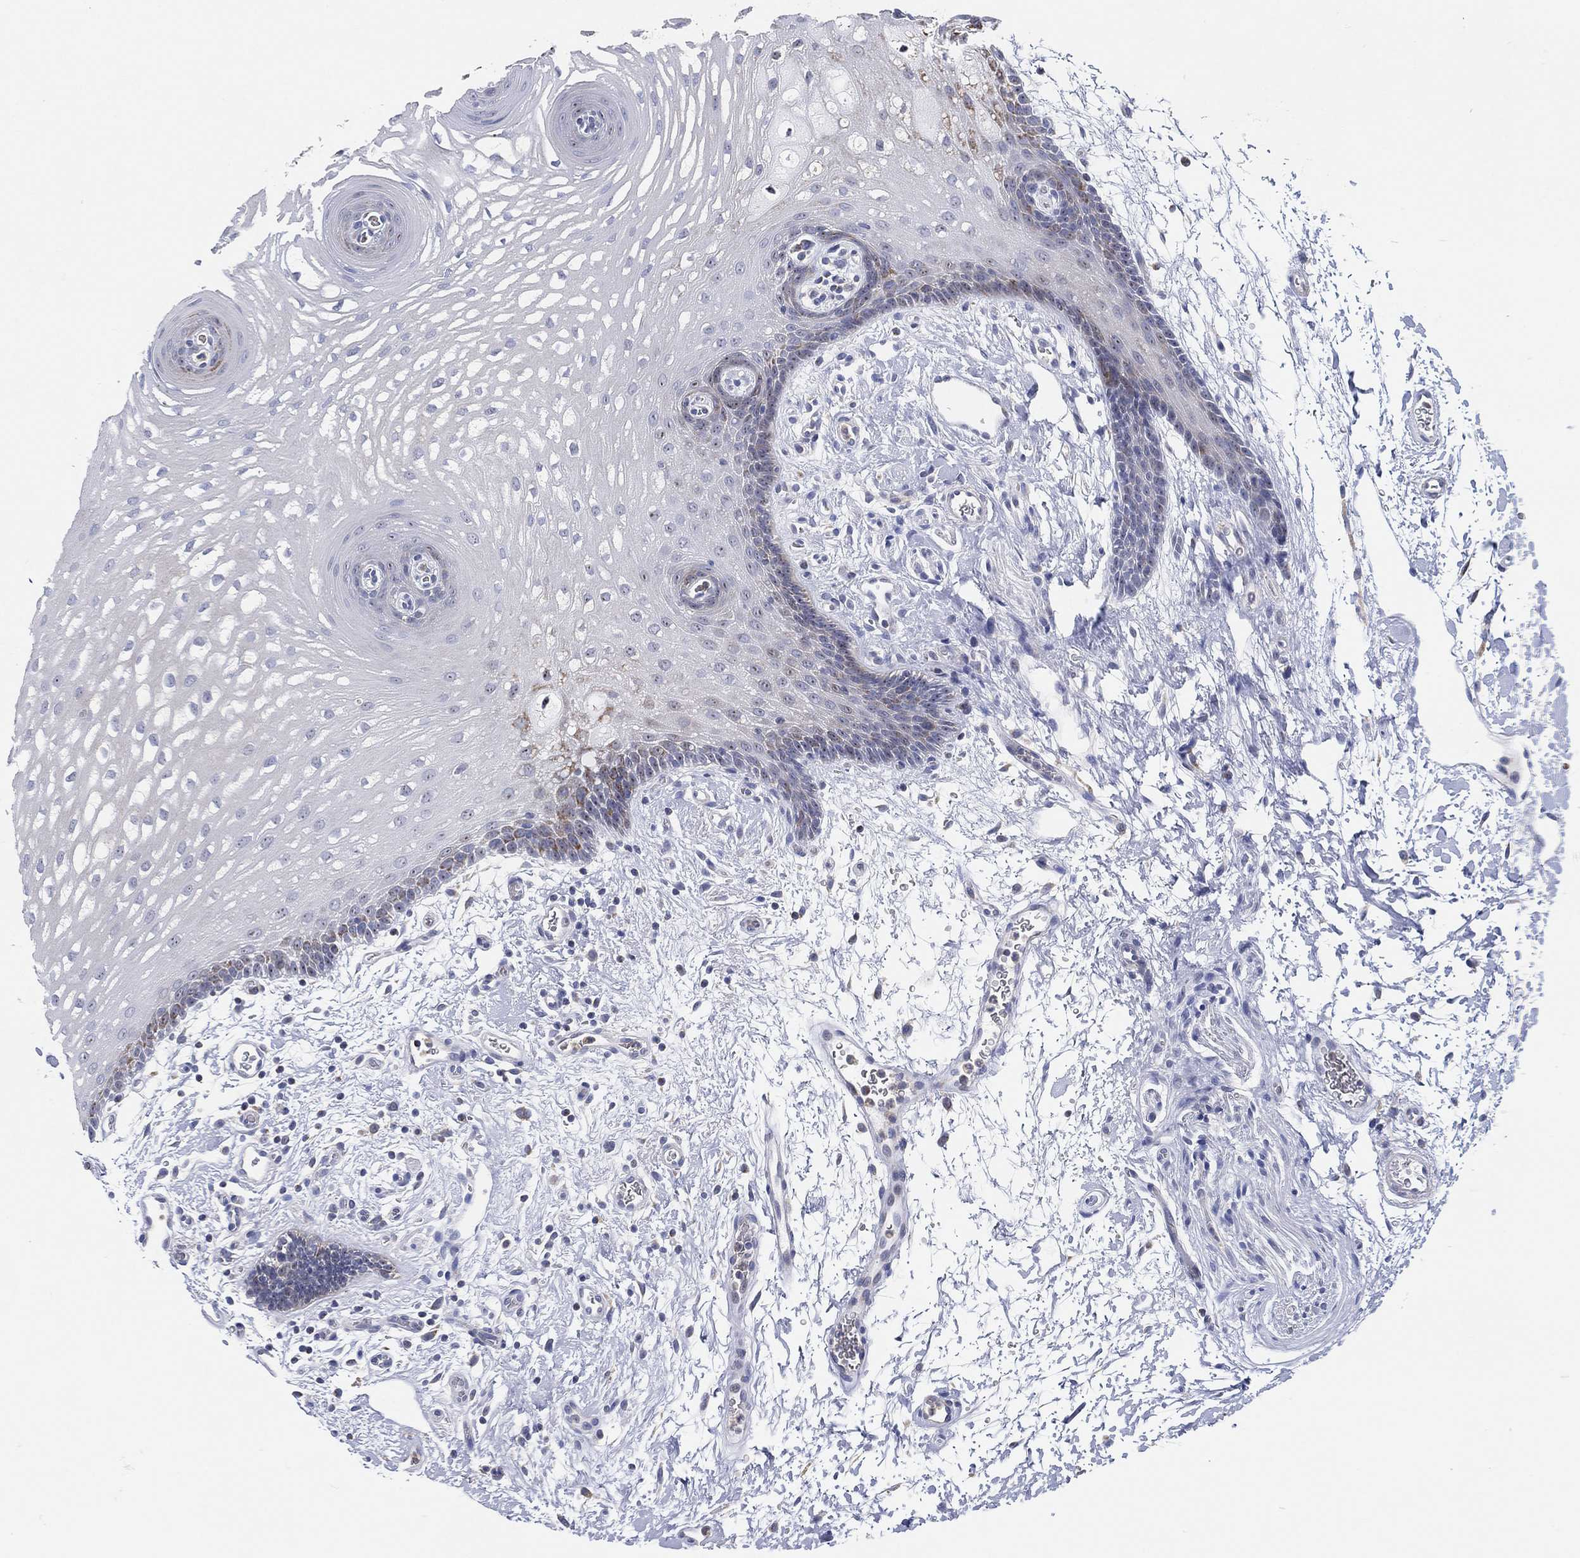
{"staining": {"intensity": "negative", "quantity": "none", "location": "none"}, "tissue": "oral mucosa", "cell_type": "Squamous epithelial cells", "image_type": "normal", "snomed": [{"axis": "morphology", "description": "Normal tissue, NOS"}, {"axis": "topography", "description": "Oral tissue"}, {"axis": "topography", "description": "Head-Neck"}], "caption": "A high-resolution photomicrograph shows IHC staining of normal oral mucosa, which demonstrates no significant expression in squamous epithelial cells.", "gene": "GCAT", "patient": {"sex": "male", "age": 65}}